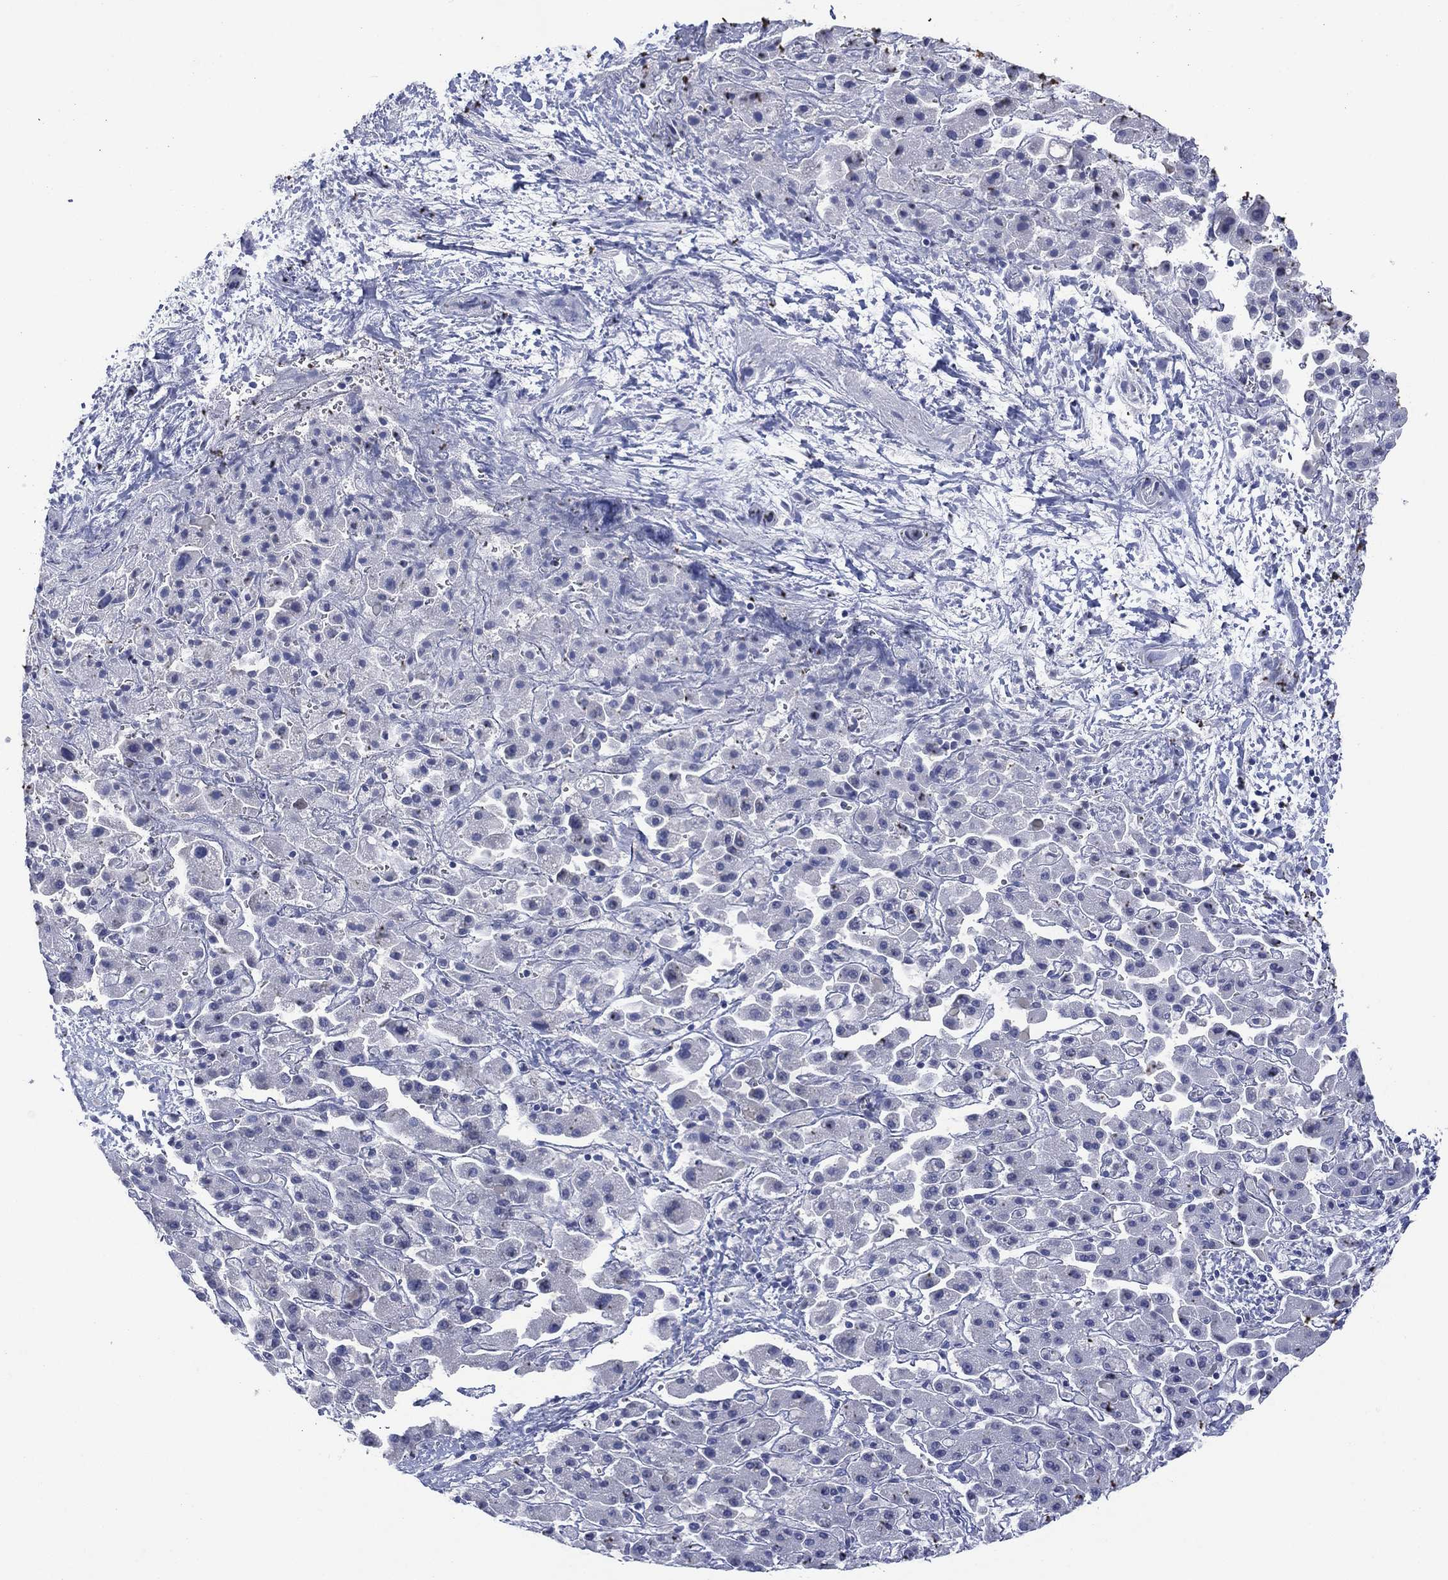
{"staining": {"intensity": "negative", "quantity": "none", "location": "none"}, "tissue": "liver cancer", "cell_type": "Tumor cells", "image_type": "cancer", "snomed": [{"axis": "morphology", "description": "Cholangiocarcinoma"}, {"axis": "topography", "description": "Liver"}], "caption": "An immunohistochemistry photomicrograph of liver cancer is shown. There is no staining in tumor cells of liver cancer.", "gene": "DSG1", "patient": {"sex": "female", "age": 52}}